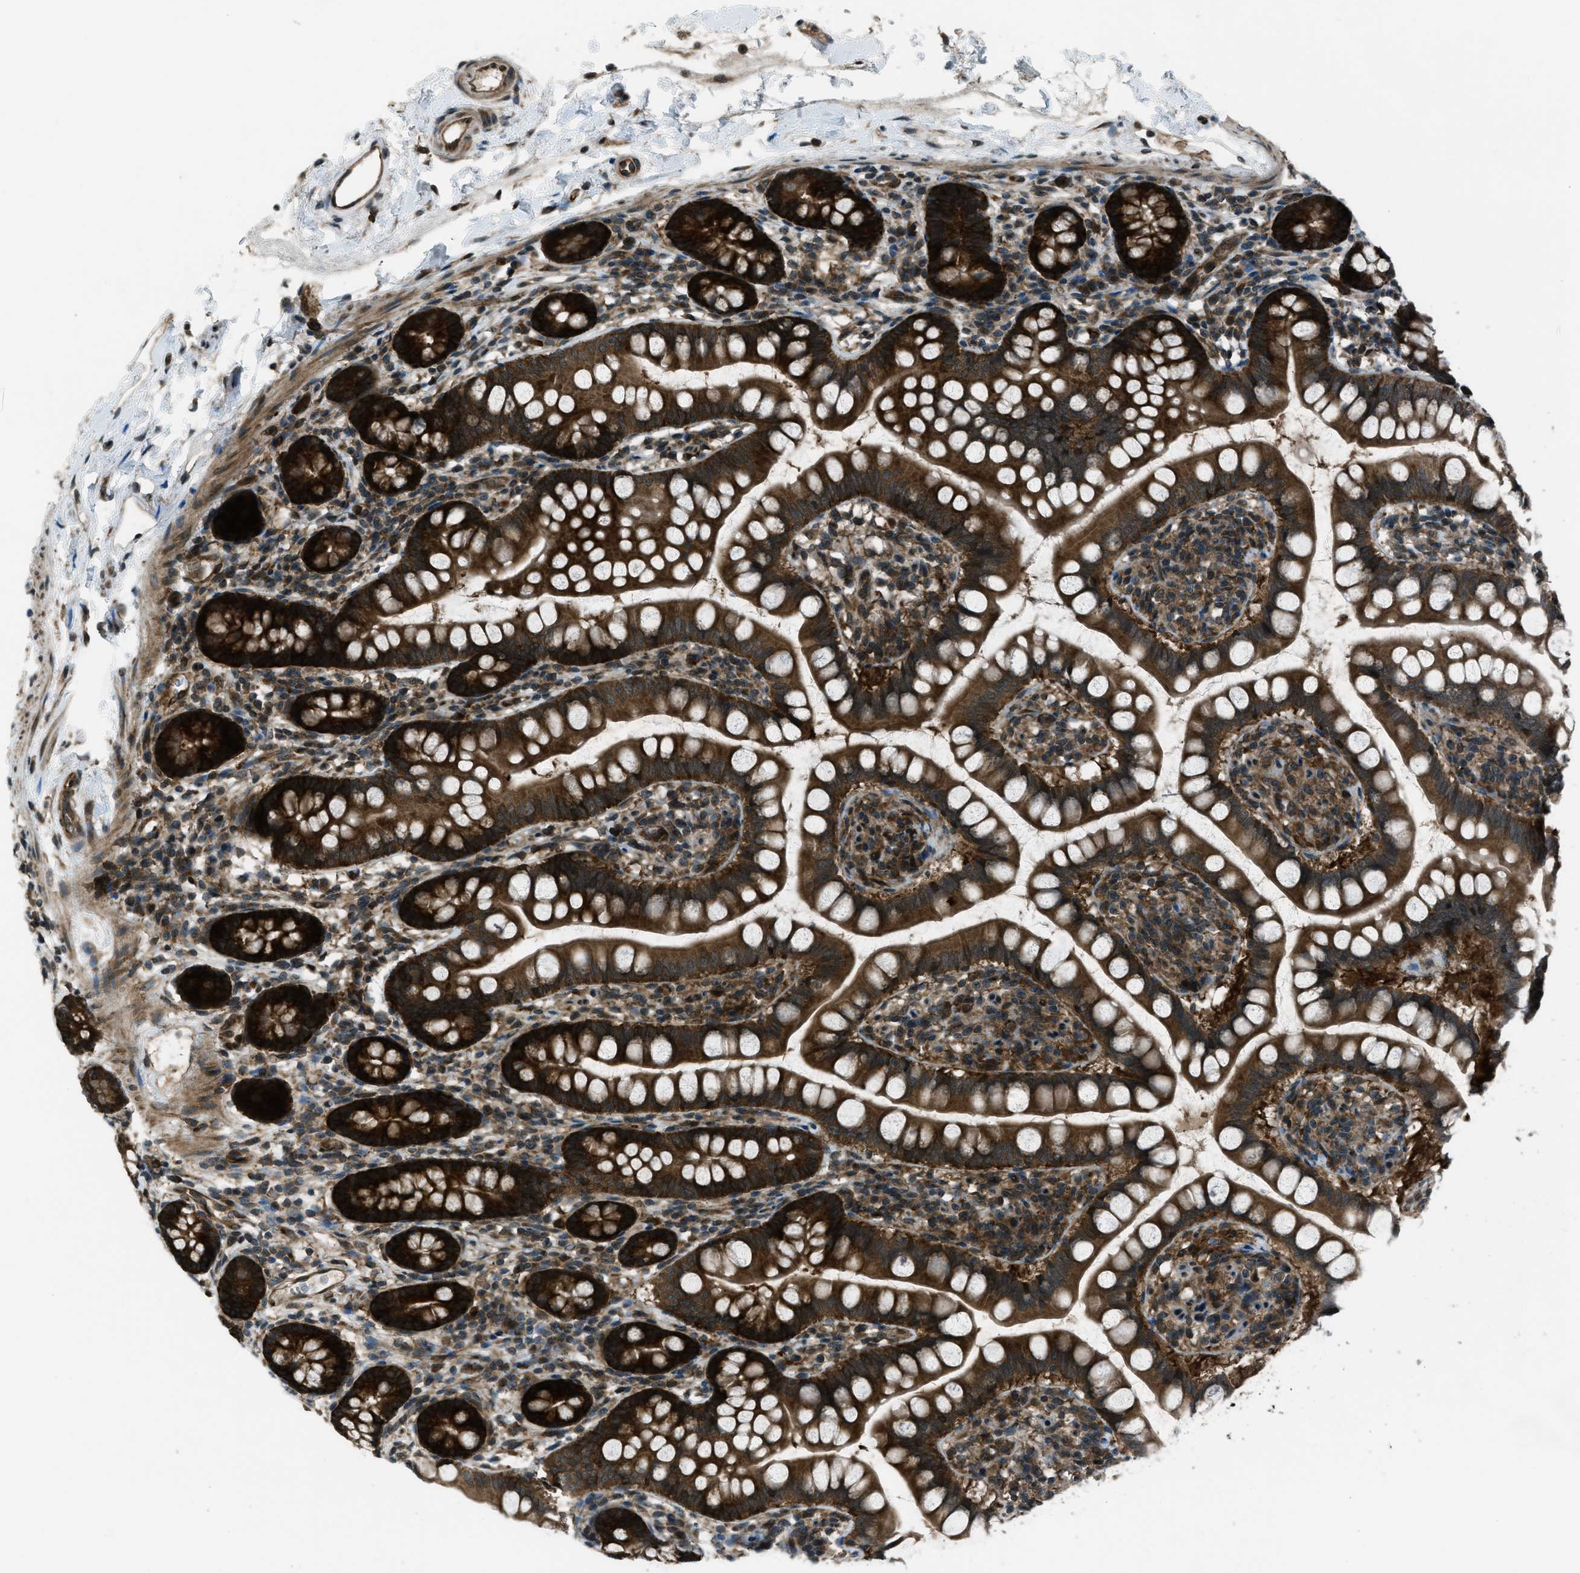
{"staining": {"intensity": "strong", "quantity": ">75%", "location": "cytoplasmic/membranous"}, "tissue": "small intestine", "cell_type": "Glandular cells", "image_type": "normal", "snomed": [{"axis": "morphology", "description": "Normal tissue, NOS"}, {"axis": "topography", "description": "Small intestine"}], "caption": "IHC staining of normal small intestine, which shows high levels of strong cytoplasmic/membranous expression in about >75% of glandular cells indicating strong cytoplasmic/membranous protein expression. The staining was performed using DAB (3,3'-diaminobenzidine) (brown) for protein detection and nuclei were counterstained in hematoxylin (blue).", "gene": "ASAP2", "patient": {"sex": "female", "age": 84}}